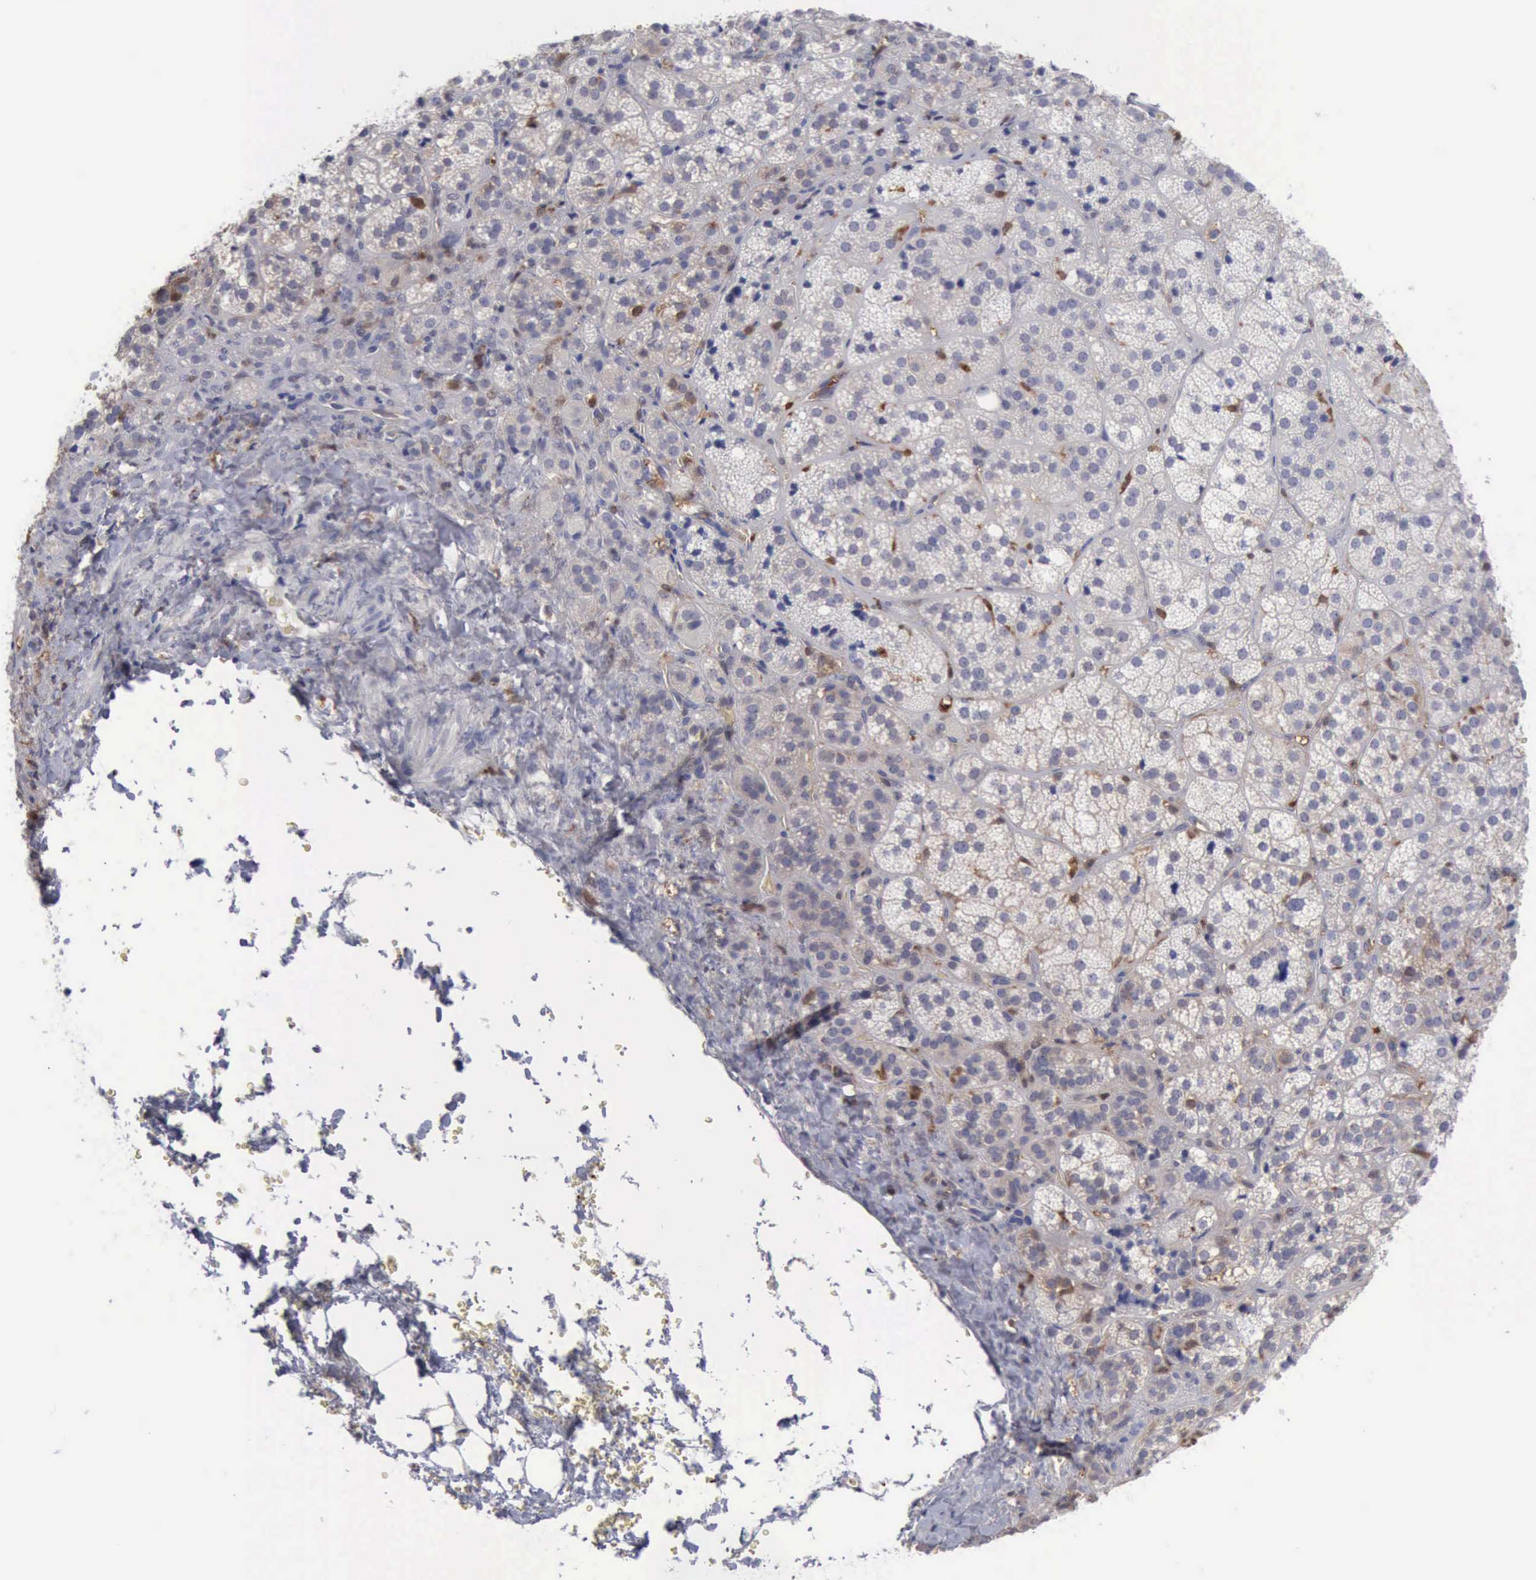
{"staining": {"intensity": "negative", "quantity": "none", "location": "none"}, "tissue": "adrenal gland", "cell_type": "Glandular cells", "image_type": "normal", "snomed": [{"axis": "morphology", "description": "Normal tissue, NOS"}, {"axis": "topography", "description": "Adrenal gland"}], "caption": "Protein analysis of unremarkable adrenal gland shows no significant positivity in glandular cells.", "gene": "STAT1", "patient": {"sex": "female", "age": 71}}